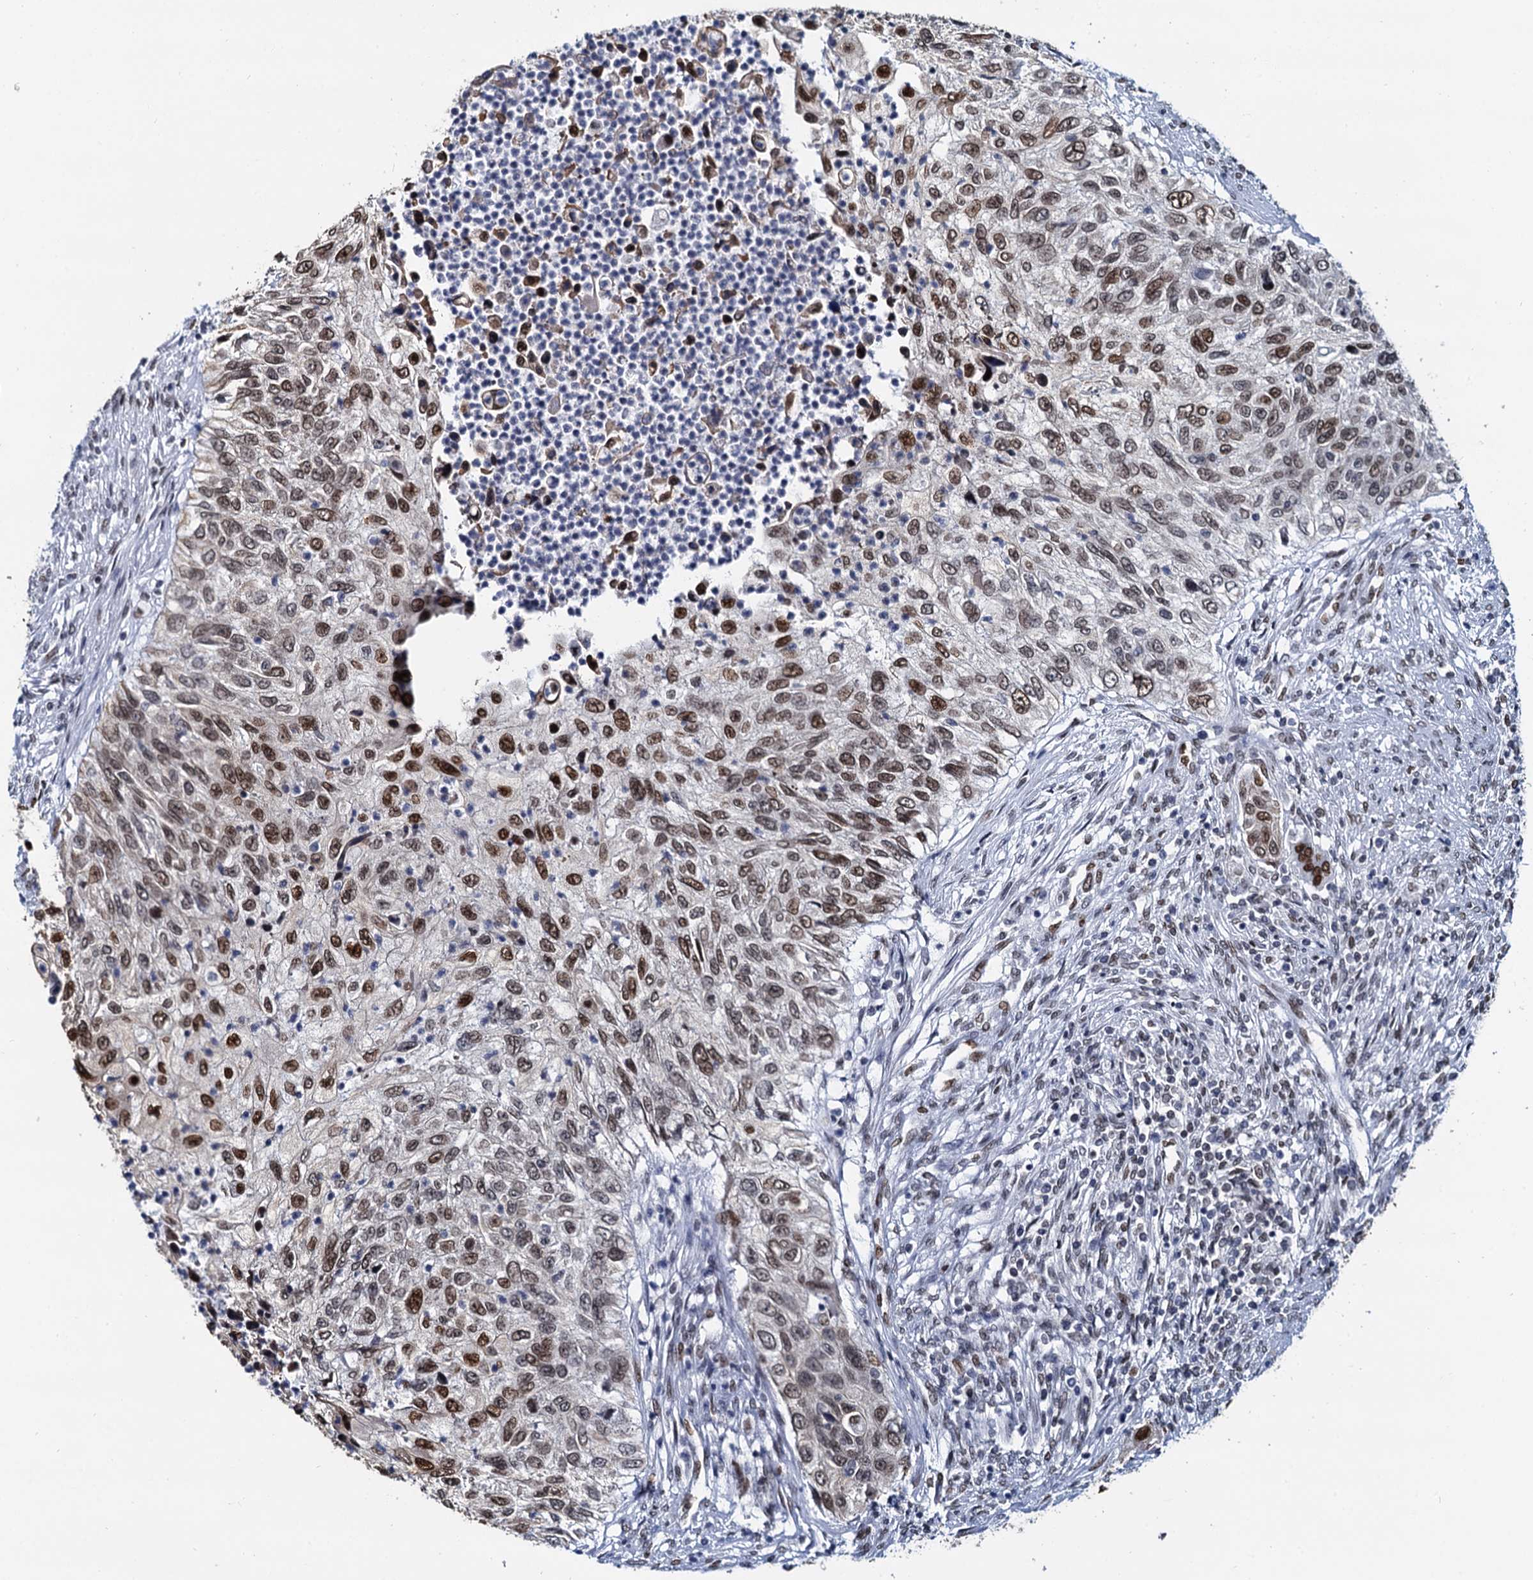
{"staining": {"intensity": "moderate", "quantity": ">75%", "location": "nuclear"}, "tissue": "urothelial cancer", "cell_type": "Tumor cells", "image_type": "cancer", "snomed": [{"axis": "morphology", "description": "Urothelial carcinoma, High grade"}, {"axis": "topography", "description": "Urinary bladder"}], "caption": "IHC of human urothelial cancer demonstrates medium levels of moderate nuclear staining in about >75% of tumor cells.", "gene": "CMAS", "patient": {"sex": "female", "age": 60}}